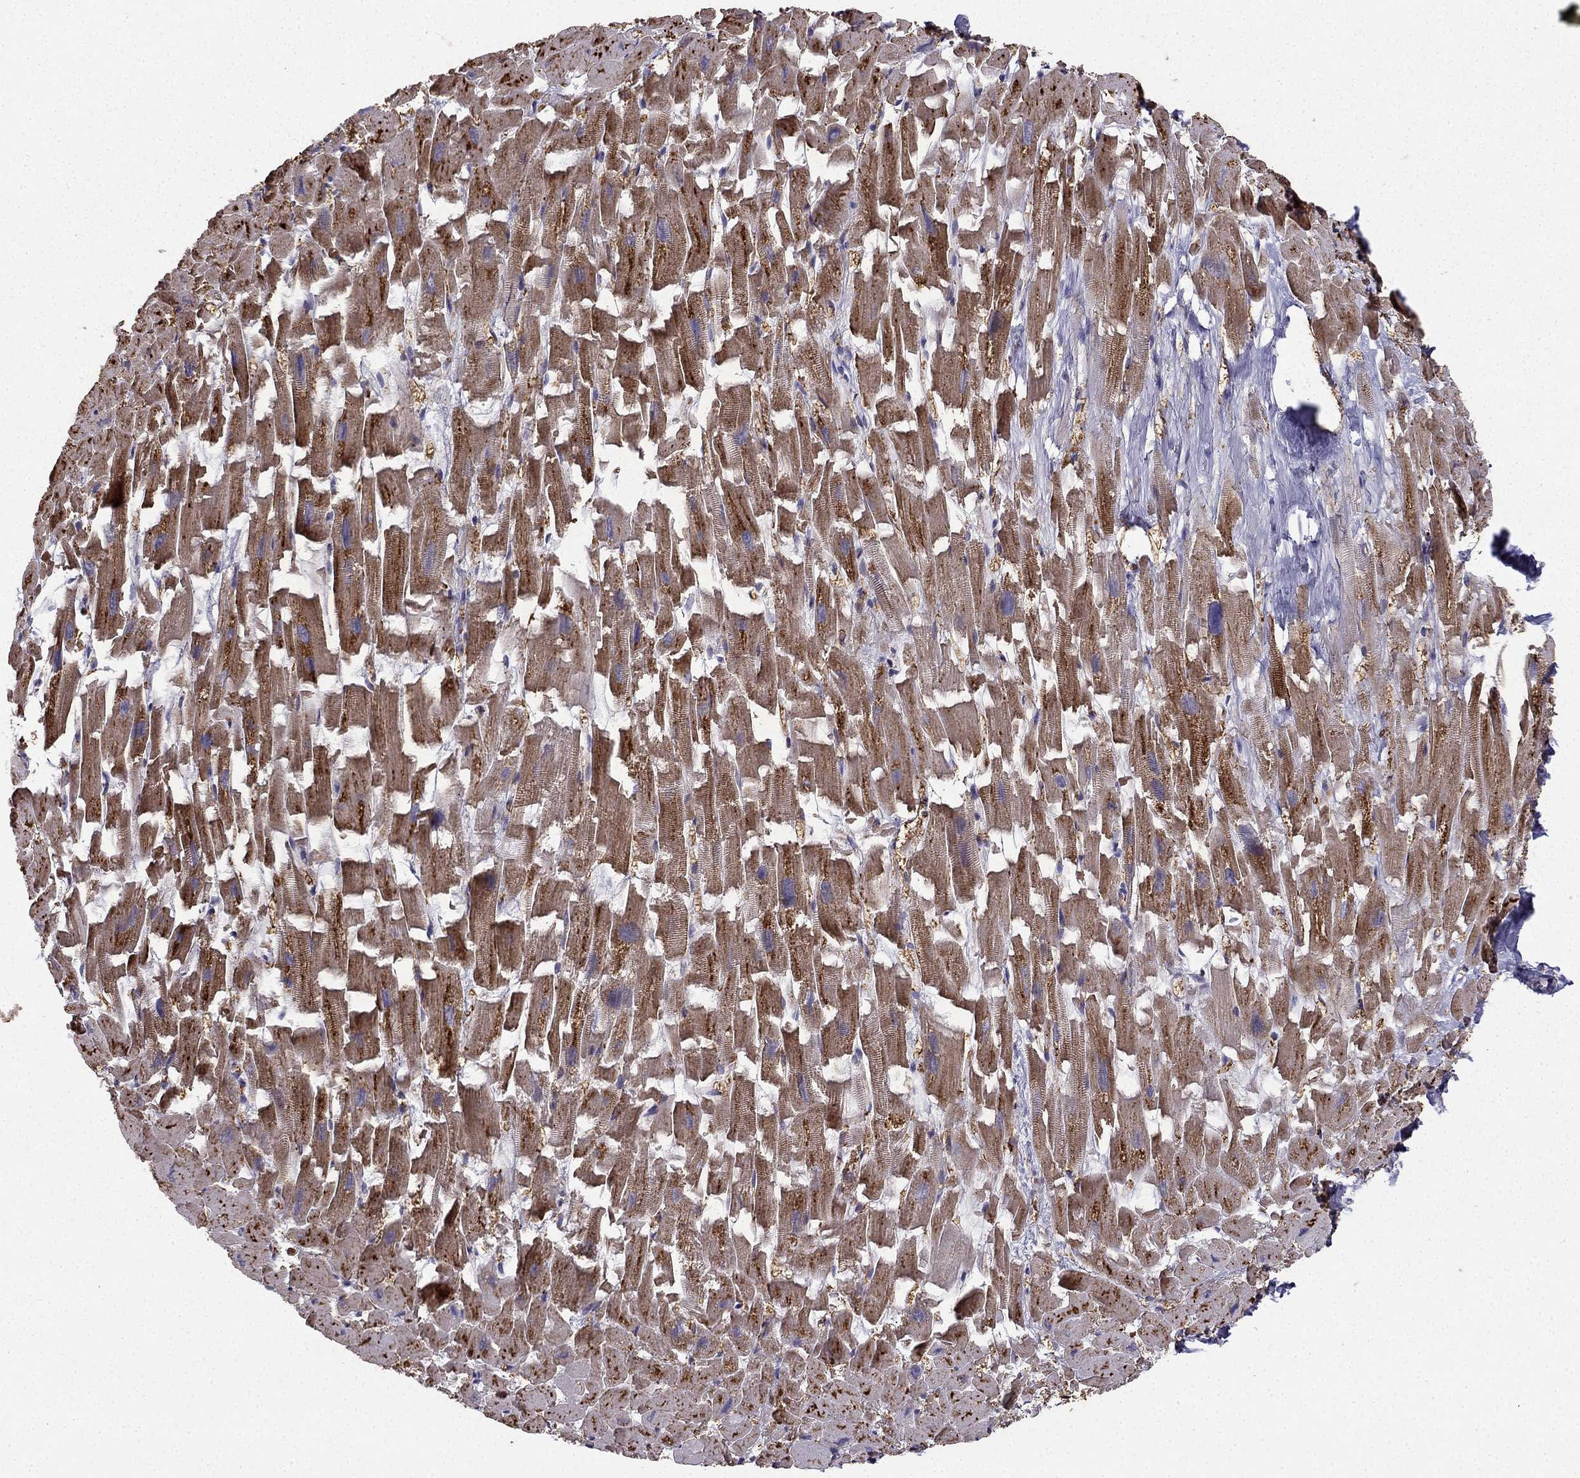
{"staining": {"intensity": "strong", "quantity": "25%-75%", "location": "cytoplasmic/membranous"}, "tissue": "heart muscle", "cell_type": "Cardiomyocytes", "image_type": "normal", "snomed": [{"axis": "morphology", "description": "Normal tissue, NOS"}, {"axis": "topography", "description": "Heart"}], "caption": "A high-resolution micrograph shows immunohistochemistry staining of normal heart muscle, which exhibits strong cytoplasmic/membranous staining in about 25%-75% of cardiomyocytes.", "gene": "B4GALT7", "patient": {"sex": "female", "age": 64}}